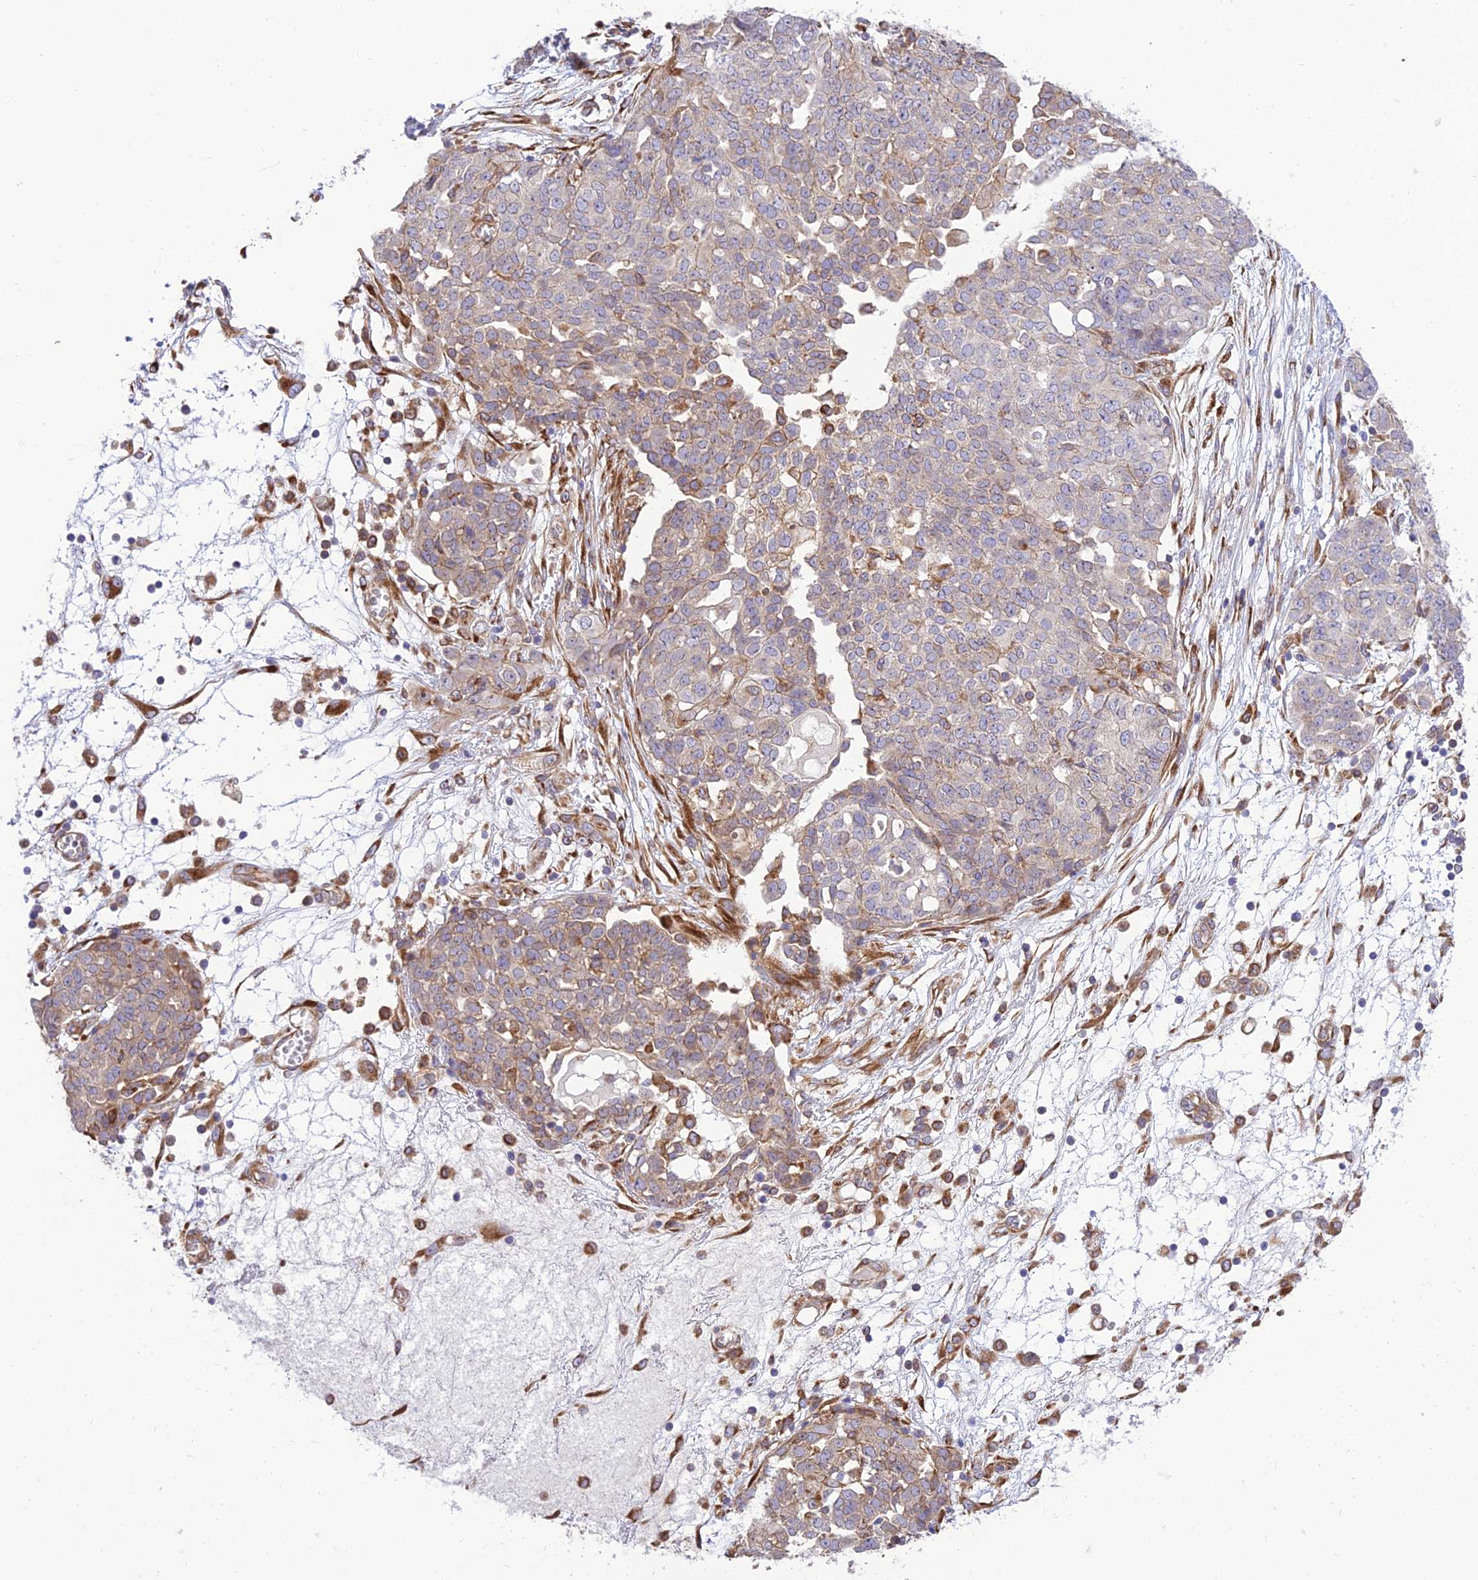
{"staining": {"intensity": "weak", "quantity": "<25%", "location": "cytoplasmic/membranous"}, "tissue": "ovarian cancer", "cell_type": "Tumor cells", "image_type": "cancer", "snomed": [{"axis": "morphology", "description": "Cystadenocarcinoma, serous, NOS"}, {"axis": "topography", "description": "Soft tissue"}, {"axis": "topography", "description": "Ovary"}], "caption": "Tumor cells are negative for brown protein staining in ovarian serous cystadenocarcinoma. (Immunohistochemistry (ihc), brightfield microscopy, high magnification).", "gene": "EXOC3L4", "patient": {"sex": "female", "age": 57}}